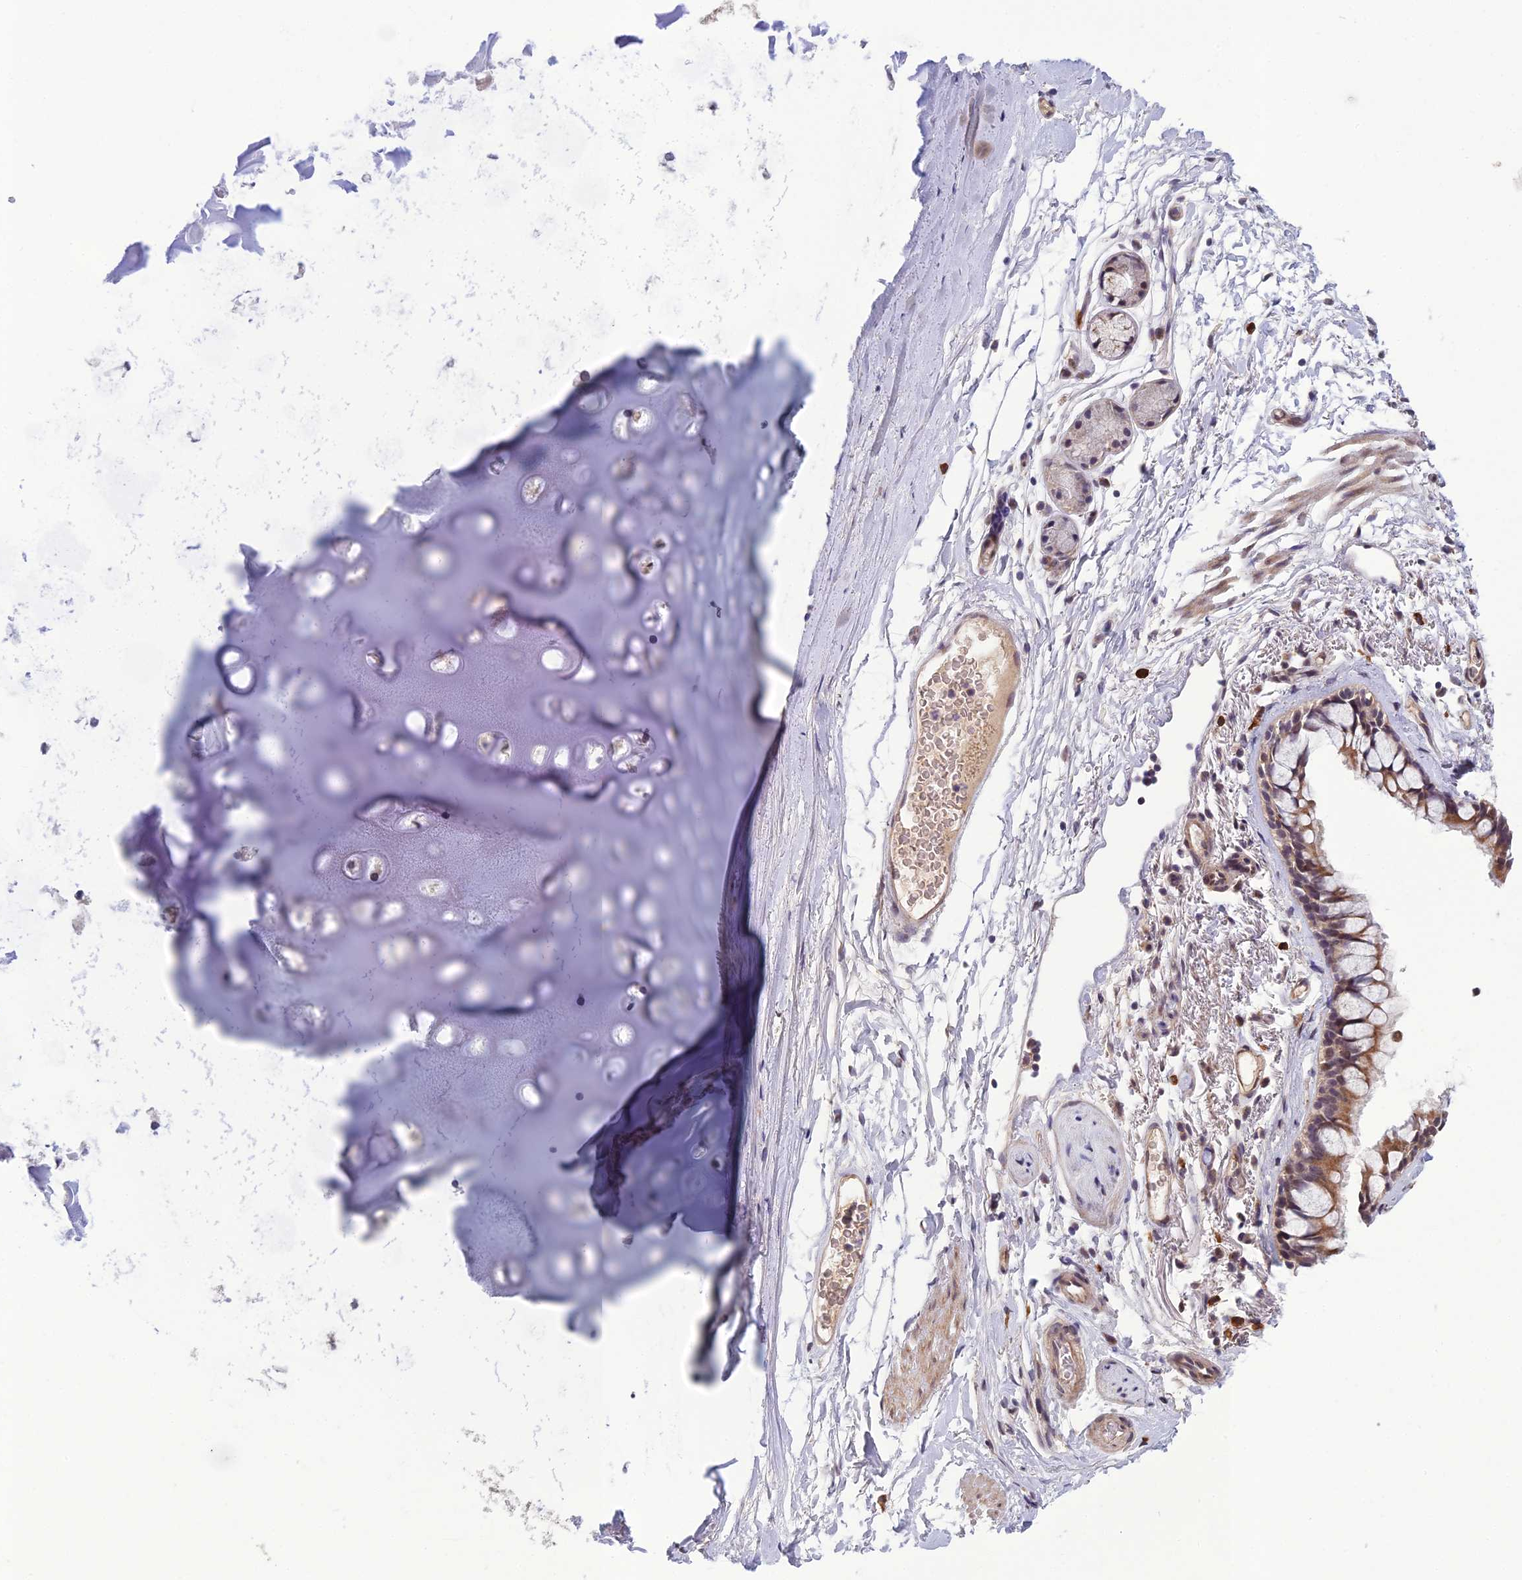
{"staining": {"intensity": "negative", "quantity": "none", "location": "none"}, "tissue": "adipose tissue", "cell_type": "Adipocytes", "image_type": "normal", "snomed": [{"axis": "morphology", "description": "Normal tissue, NOS"}, {"axis": "topography", "description": "Lymph node"}, {"axis": "topography", "description": "Bronchus"}], "caption": "IHC of benign adipose tissue reveals no staining in adipocytes.", "gene": "FBRS", "patient": {"sex": "male", "age": 63}}